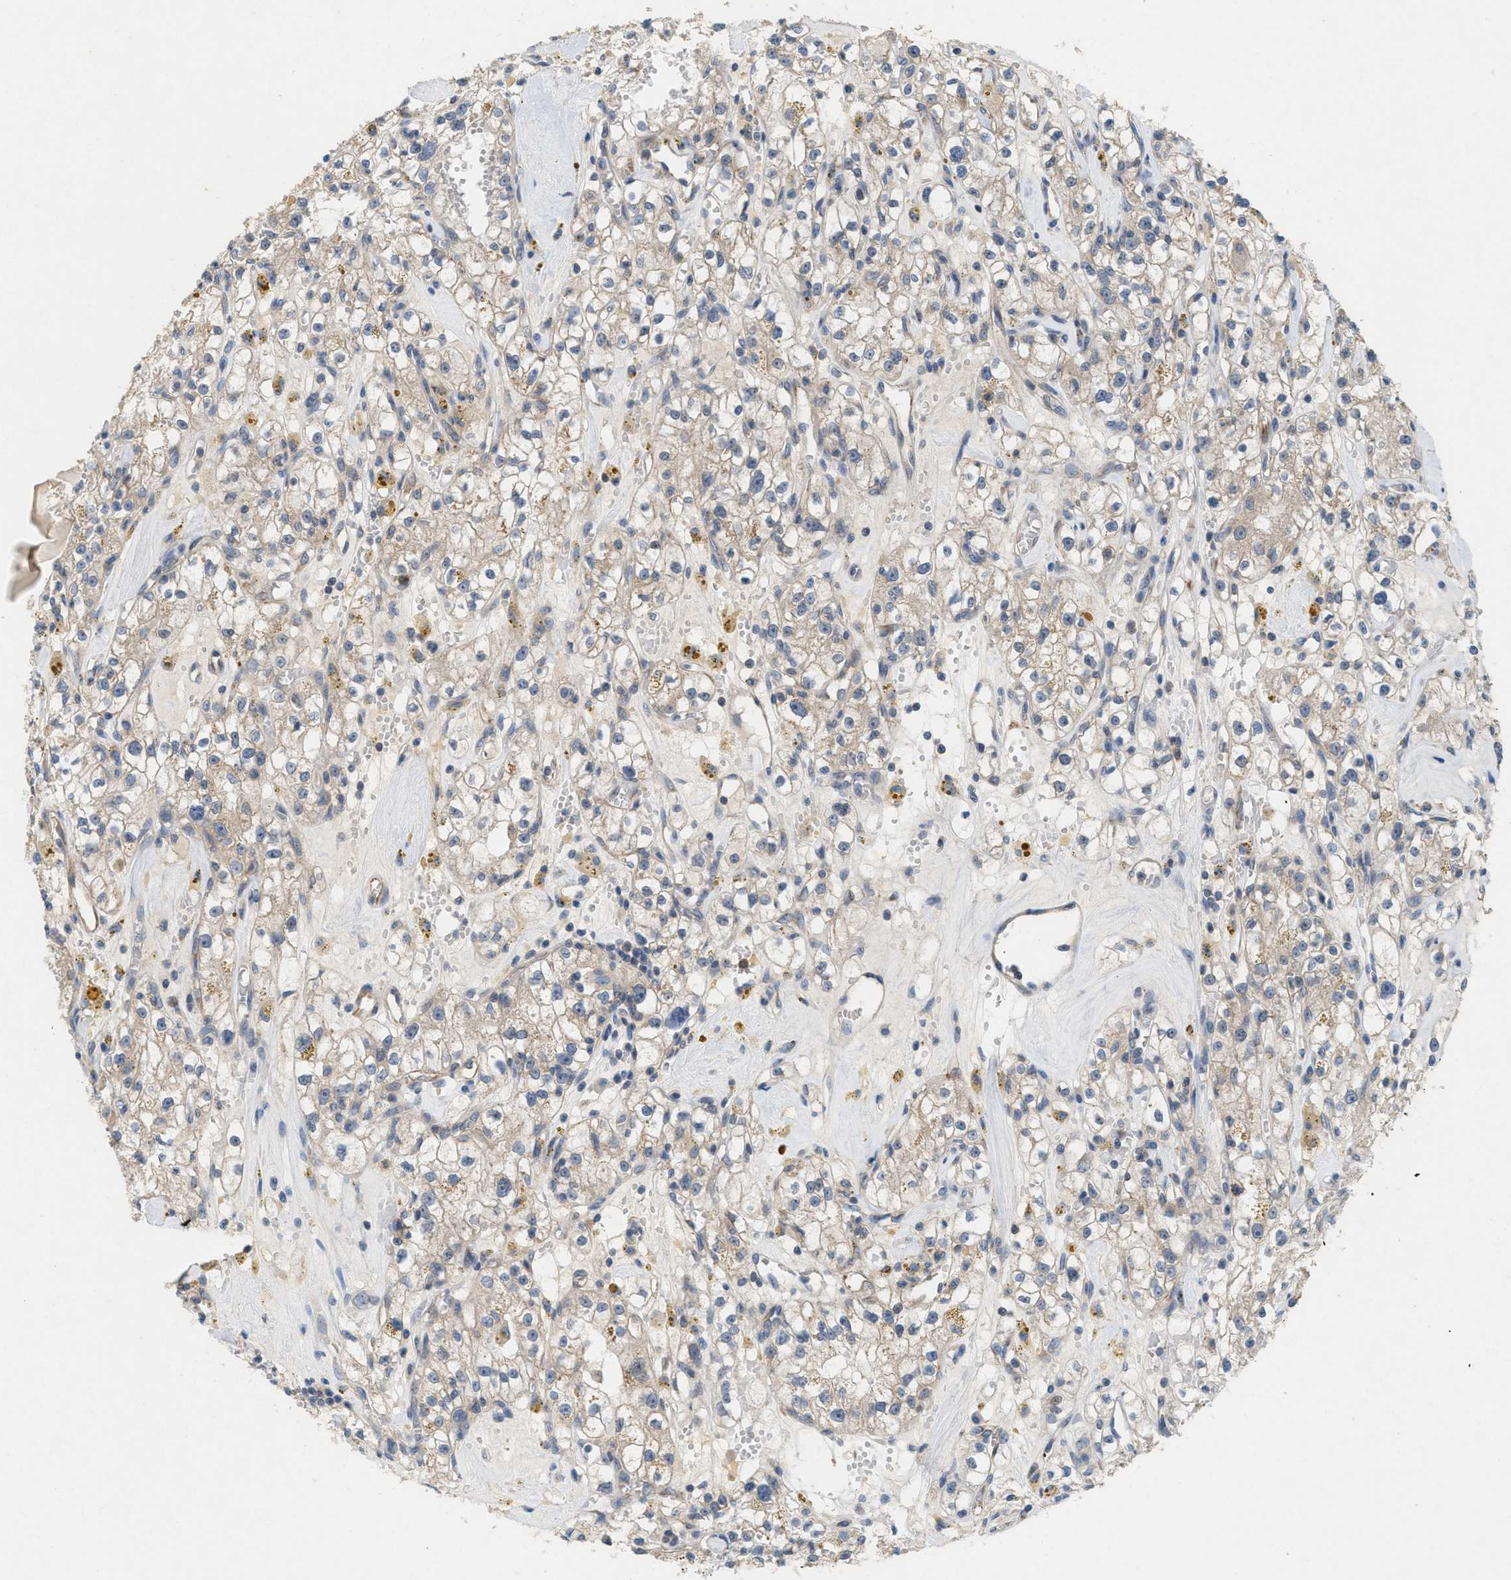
{"staining": {"intensity": "weak", "quantity": "<25%", "location": "cytoplasmic/membranous"}, "tissue": "renal cancer", "cell_type": "Tumor cells", "image_type": "cancer", "snomed": [{"axis": "morphology", "description": "Adenocarcinoma, NOS"}, {"axis": "topography", "description": "Kidney"}], "caption": "Human adenocarcinoma (renal) stained for a protein using immunohistochemistry (IHC) reveals no staining in tumor cells.", "gene": "UBAP2", "patient": {"sex": "male", "age": 56}}